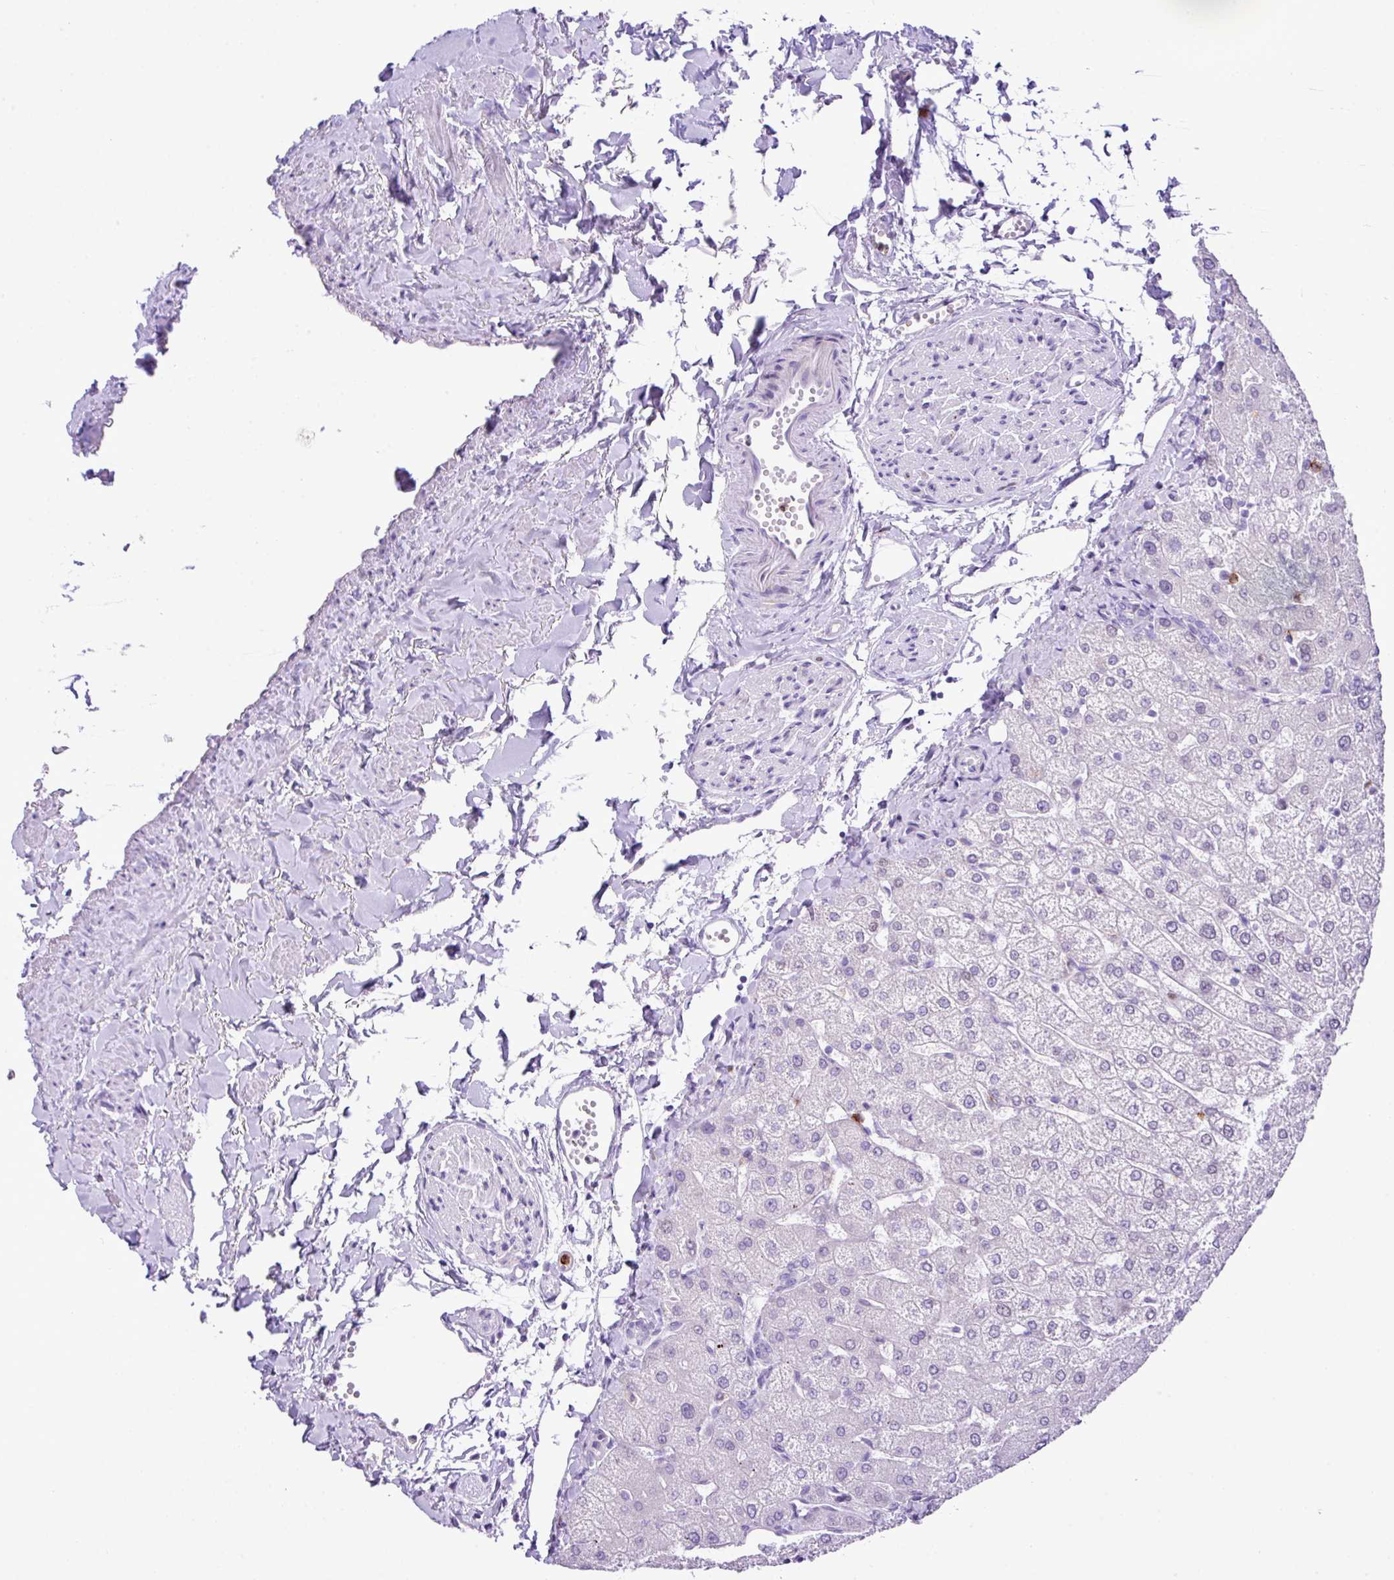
{"staining": {"intensity": "negative", "quantity": "none", "location": "none"}, "tissue": "liver", "cell_type": "Cholangiocytes", "image_type": "normal", "snomed": [{"axis": "morphology", "description": "Normal tissue, NOS"}, {"axis": "topography", "description": "Liver"}], "caption": "DAB (3,3'-diaminobenzidine) immunohistochemical staining of benign human liver displays no significant staining in cholangiocytes. (Immunohistochemistry, brightfield microscopy, high magnification).", "gene": "RCAN2", "patient": {"sex": "female", "age": 54}}